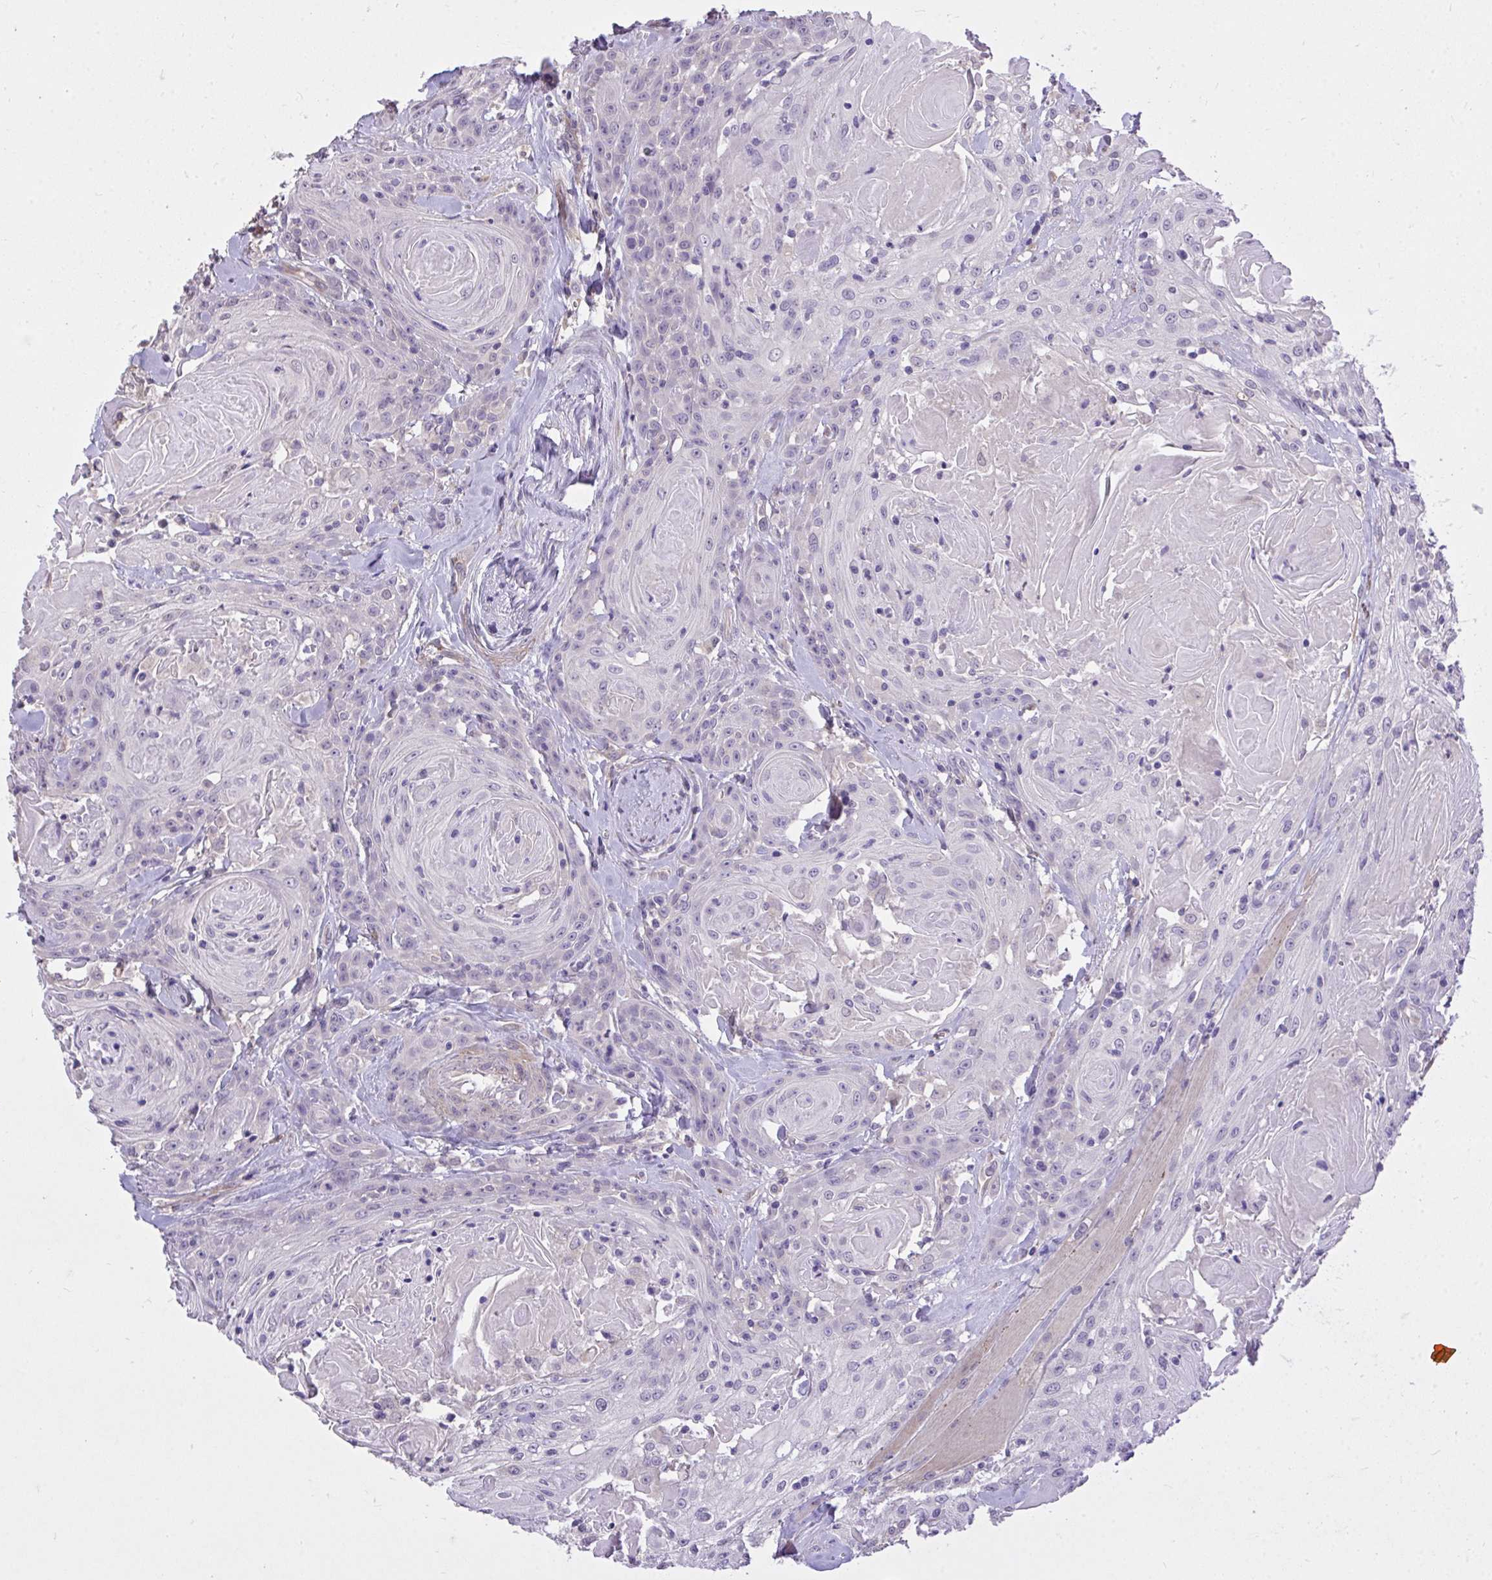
{"staining": {"intensity": "negative", "quantity": "none", "location": "none"}, "tissue": "head and neck cancer", "cell_type": "Tumor cells", "image_type": "cancer", "snomed": [{"axis": "morphology", "description": "Squamous cell carcinoma, NOS"}, {"axis": "topography", "description": "Head-Neck"}], "caption": "This is an IHC micrograph of human head and neck cancer (squamous cell carcinoma). There is no expression in tumor cells.", "gene": "MPC2", "patient": {"sex": "female", "age": 84}}